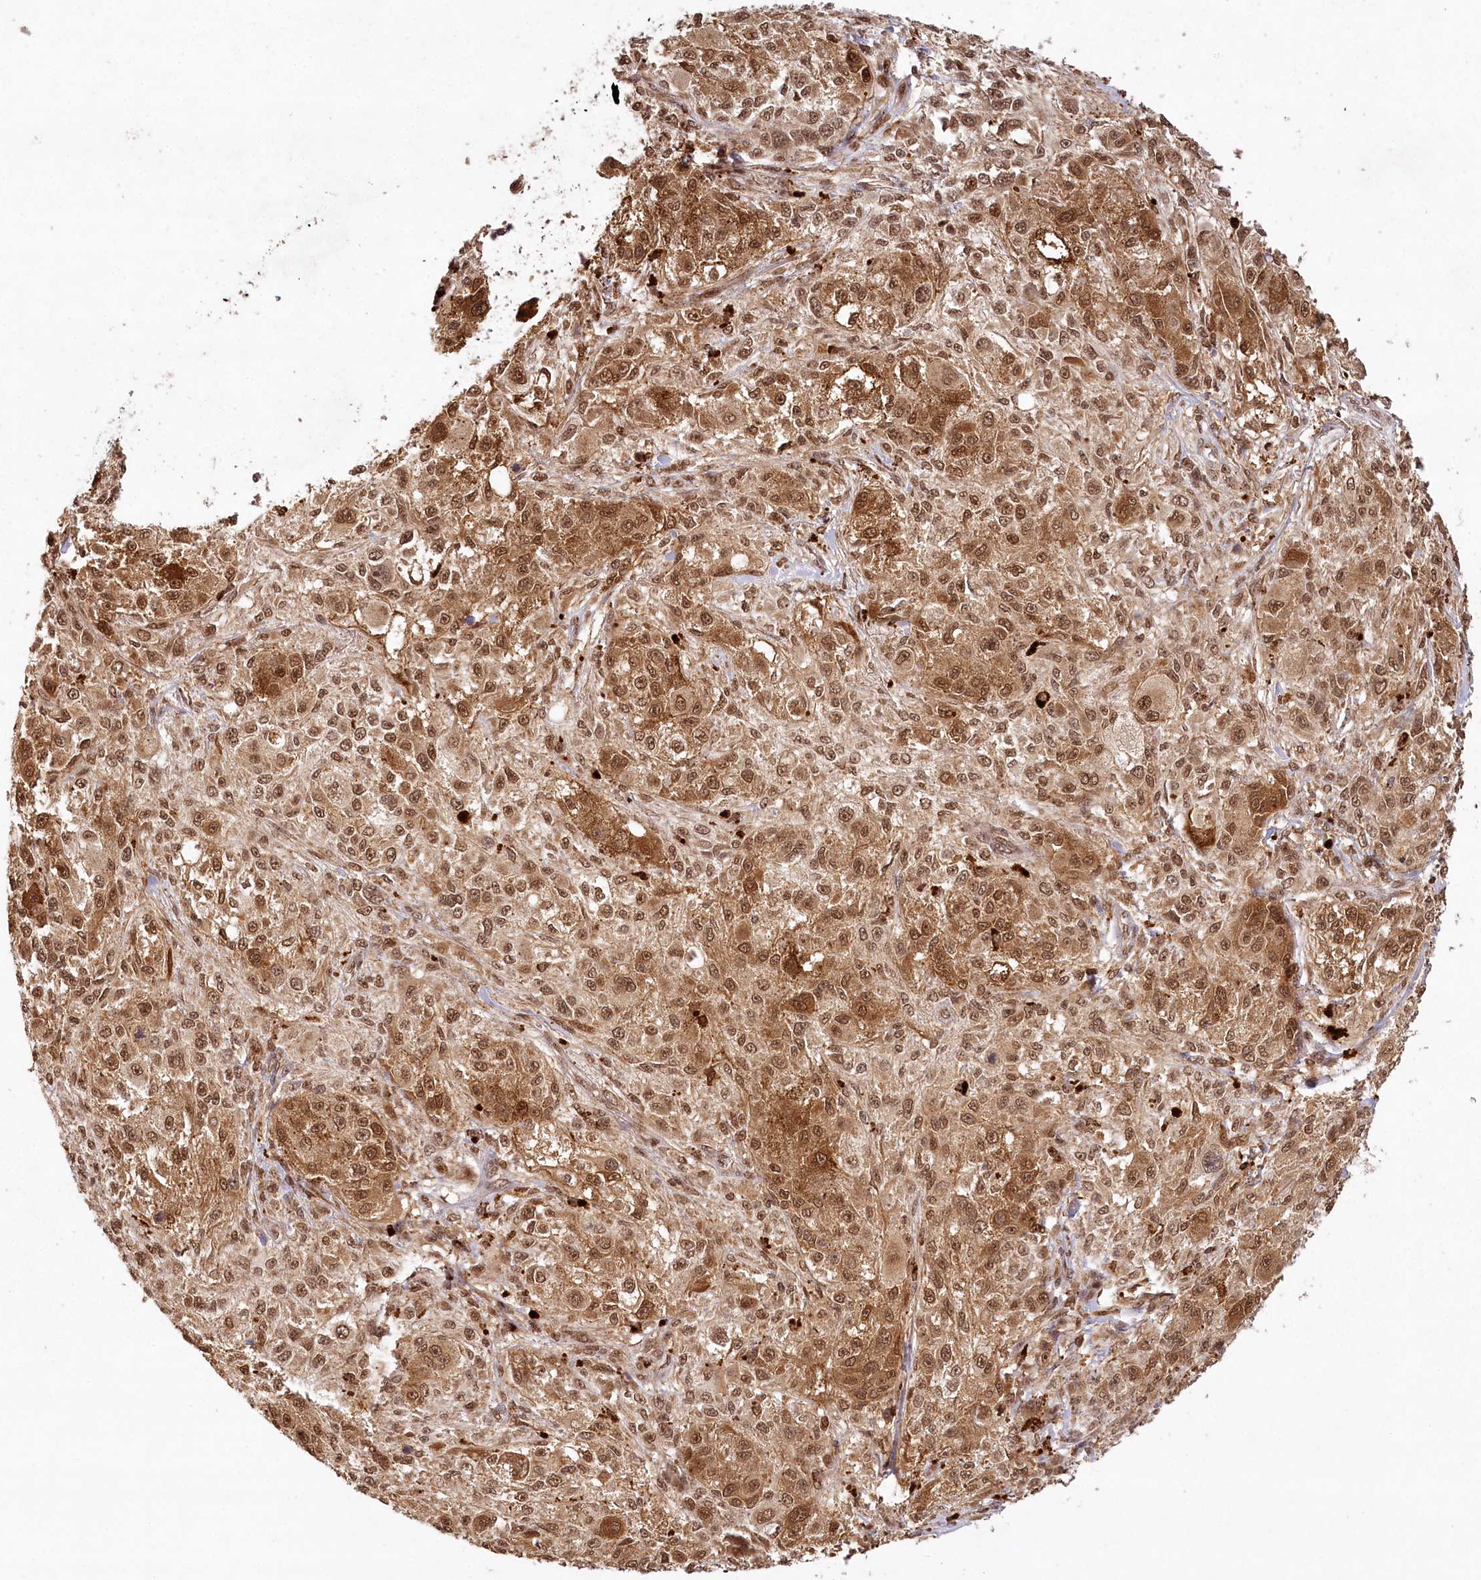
{"staining": {"intensity": "moderate", "quantity": ">75%", "location": "cytoplasmic/membranous,nuclear"}, "tissue": "melanoma", "cell_type": "Tumor cells", "image_type": "cancer", "snomed": [{"axis": "morphology", "description": "Necrosis, NOS"}, {"axis": "morphology", "description": "Malignant melanoma, NOS"}, {"axis": "topography", "description": "Skin"}], "caption": "IHC photomicrograph of malignant melanoma stained for a protein (brown), which exhibits medium levels of moderate cytoplasmic/membranous and nuclear staining in about >75% of tumor cells.", "gene": "MICU1", "patient": {"sex": "female", "age": 87}}